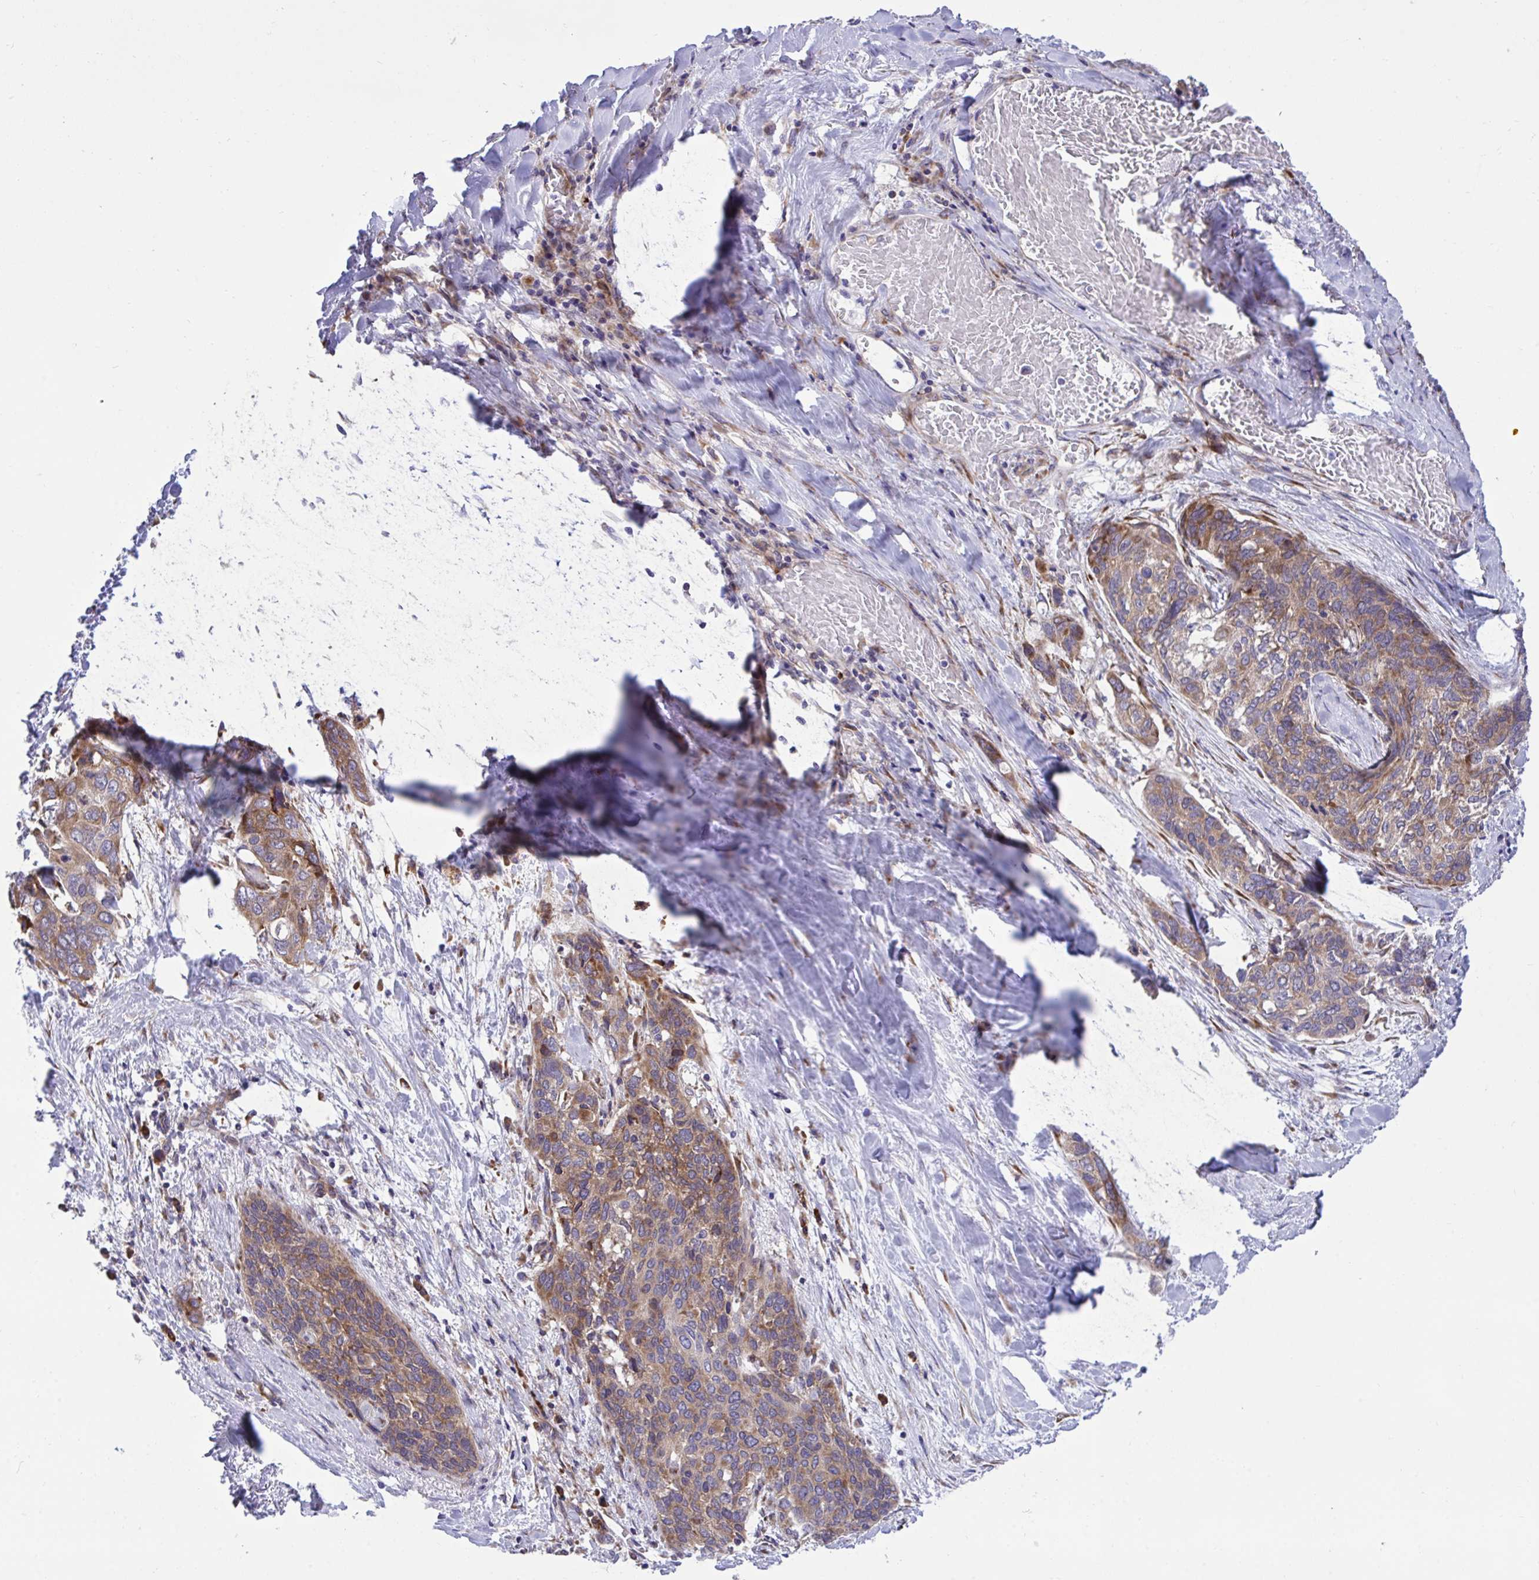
{"staining": {"intensity": "moderate", "quantity": ">75%", "location": "cytoplasmic/membranous"}, "tissue": "lung cancer", "cell_type": "Tumor cells", "image_type": "cancer", "snomed": [{"axis": "morphology", "description": "Squamous cell carcinoma, NOS"}, {"axis": "morphology", "description": "Squamous cell carcinoma, metastatic, NOS"}, {"axis": "topography", "description": "Lymph node"}, {"axis": "topography", "description": "Lung"}], "caption": "High-magnification brightfield microscopy of lung cancer (squamous cell carcinoma) stained with DAB (brown) and counterstained with hematoxylin (blue). tumor cells exhibit moderate cytoplasmic/membranous expression is seen in about>75% of cells.", "gene": "RPS15", "patient": {"sex": "male", "age": 41}}